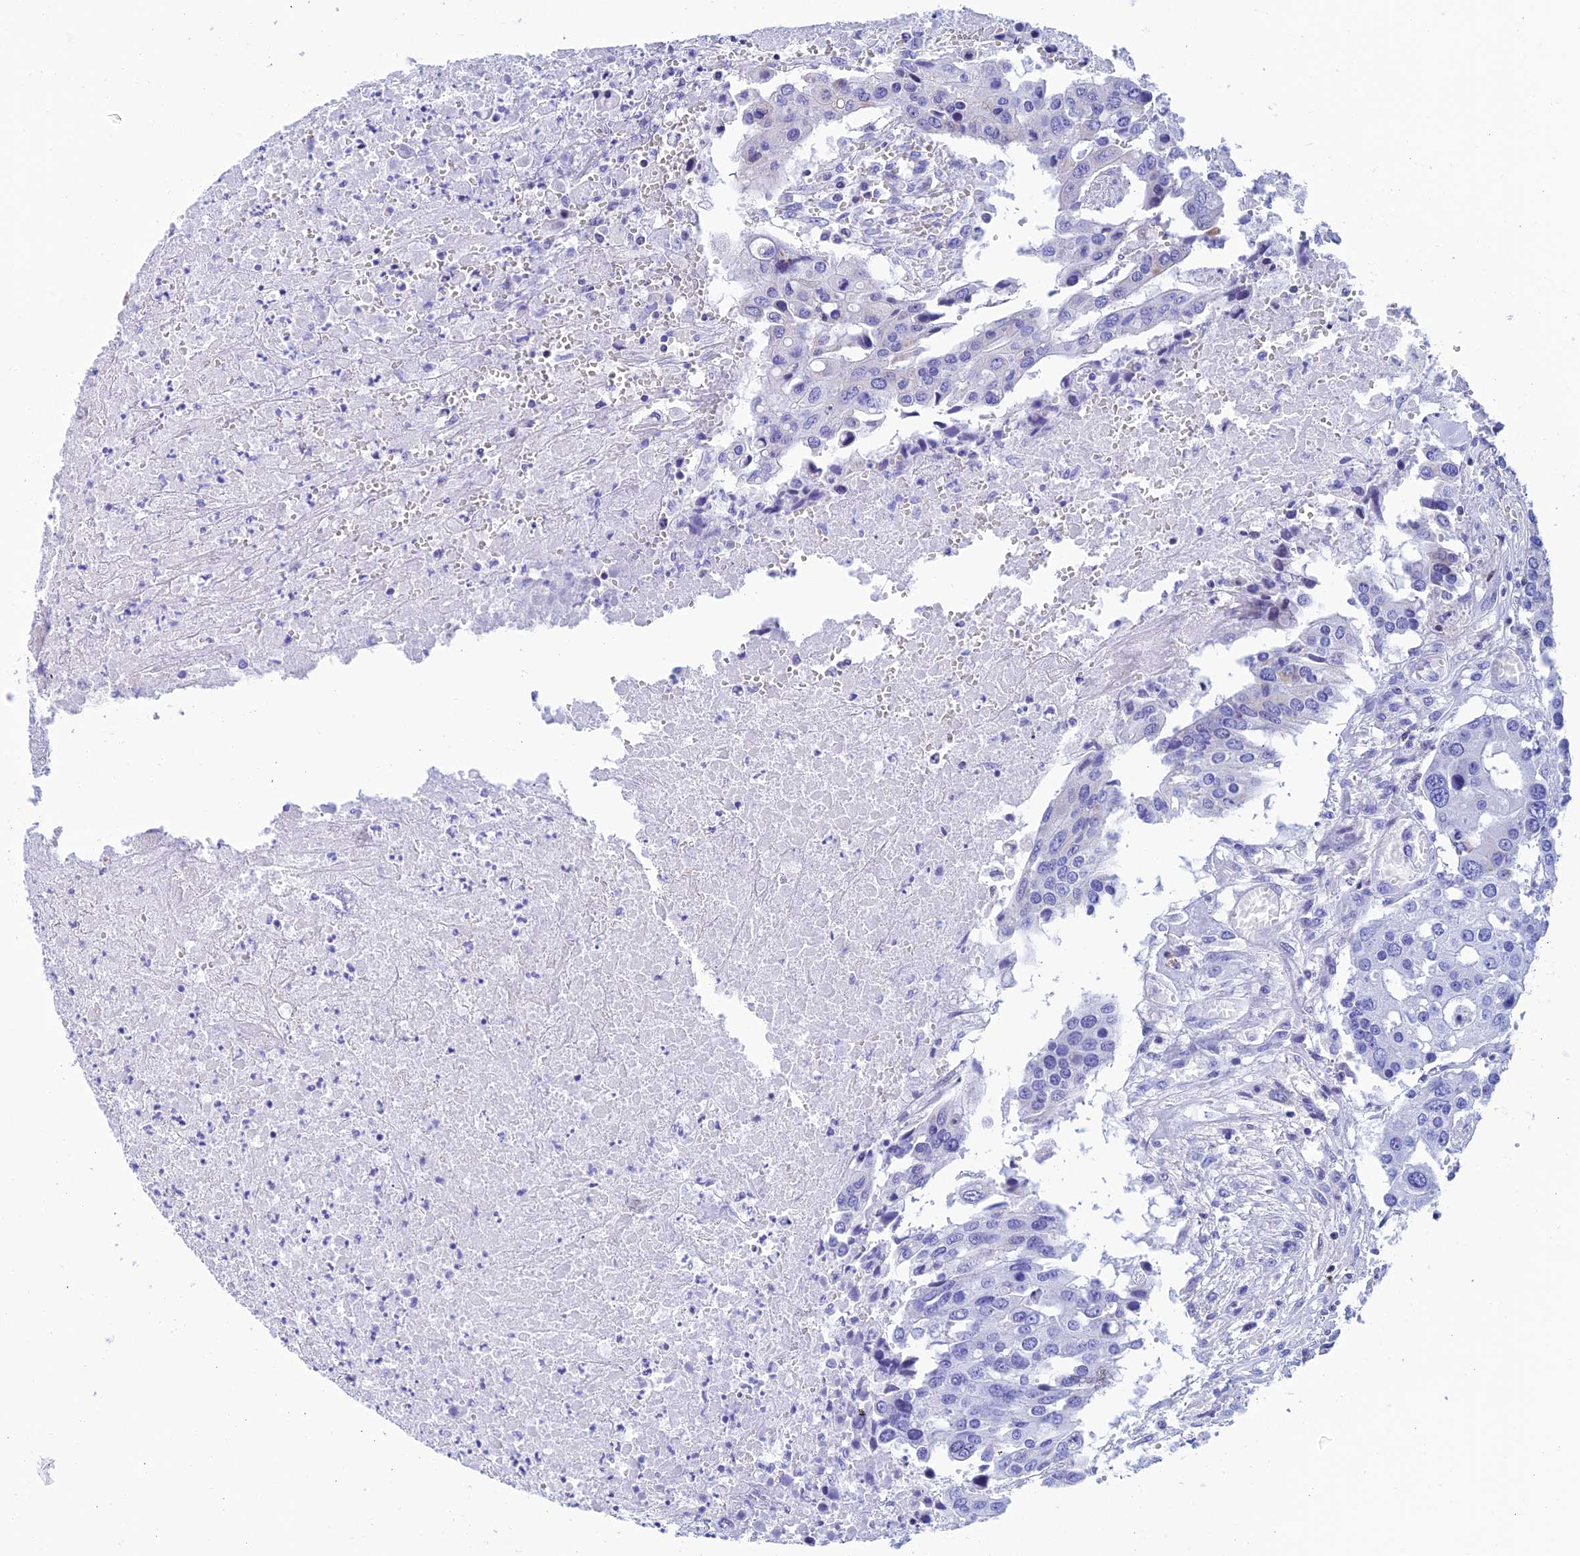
{"staining": {"intensity": "negative", "quantity": "none", "location": "none"}, "tissue": "colorectal cancer", "cell_type": "Tumor cells", "image_type": "cancer", "snomed": [{"axis": "morphology", "description": "Adenocarcinoma, NOS"}, {"axis": "topography", "description": "Colon"}], "caption": "Immunohistochemistry (IHC) photomicrograph of adenocarcinoma (colorectal) stained for a protein (brown), which shows no positivity in tumor cells.", "gene": "NXPE4", "patient": {"sex": "male", "age": 77}}